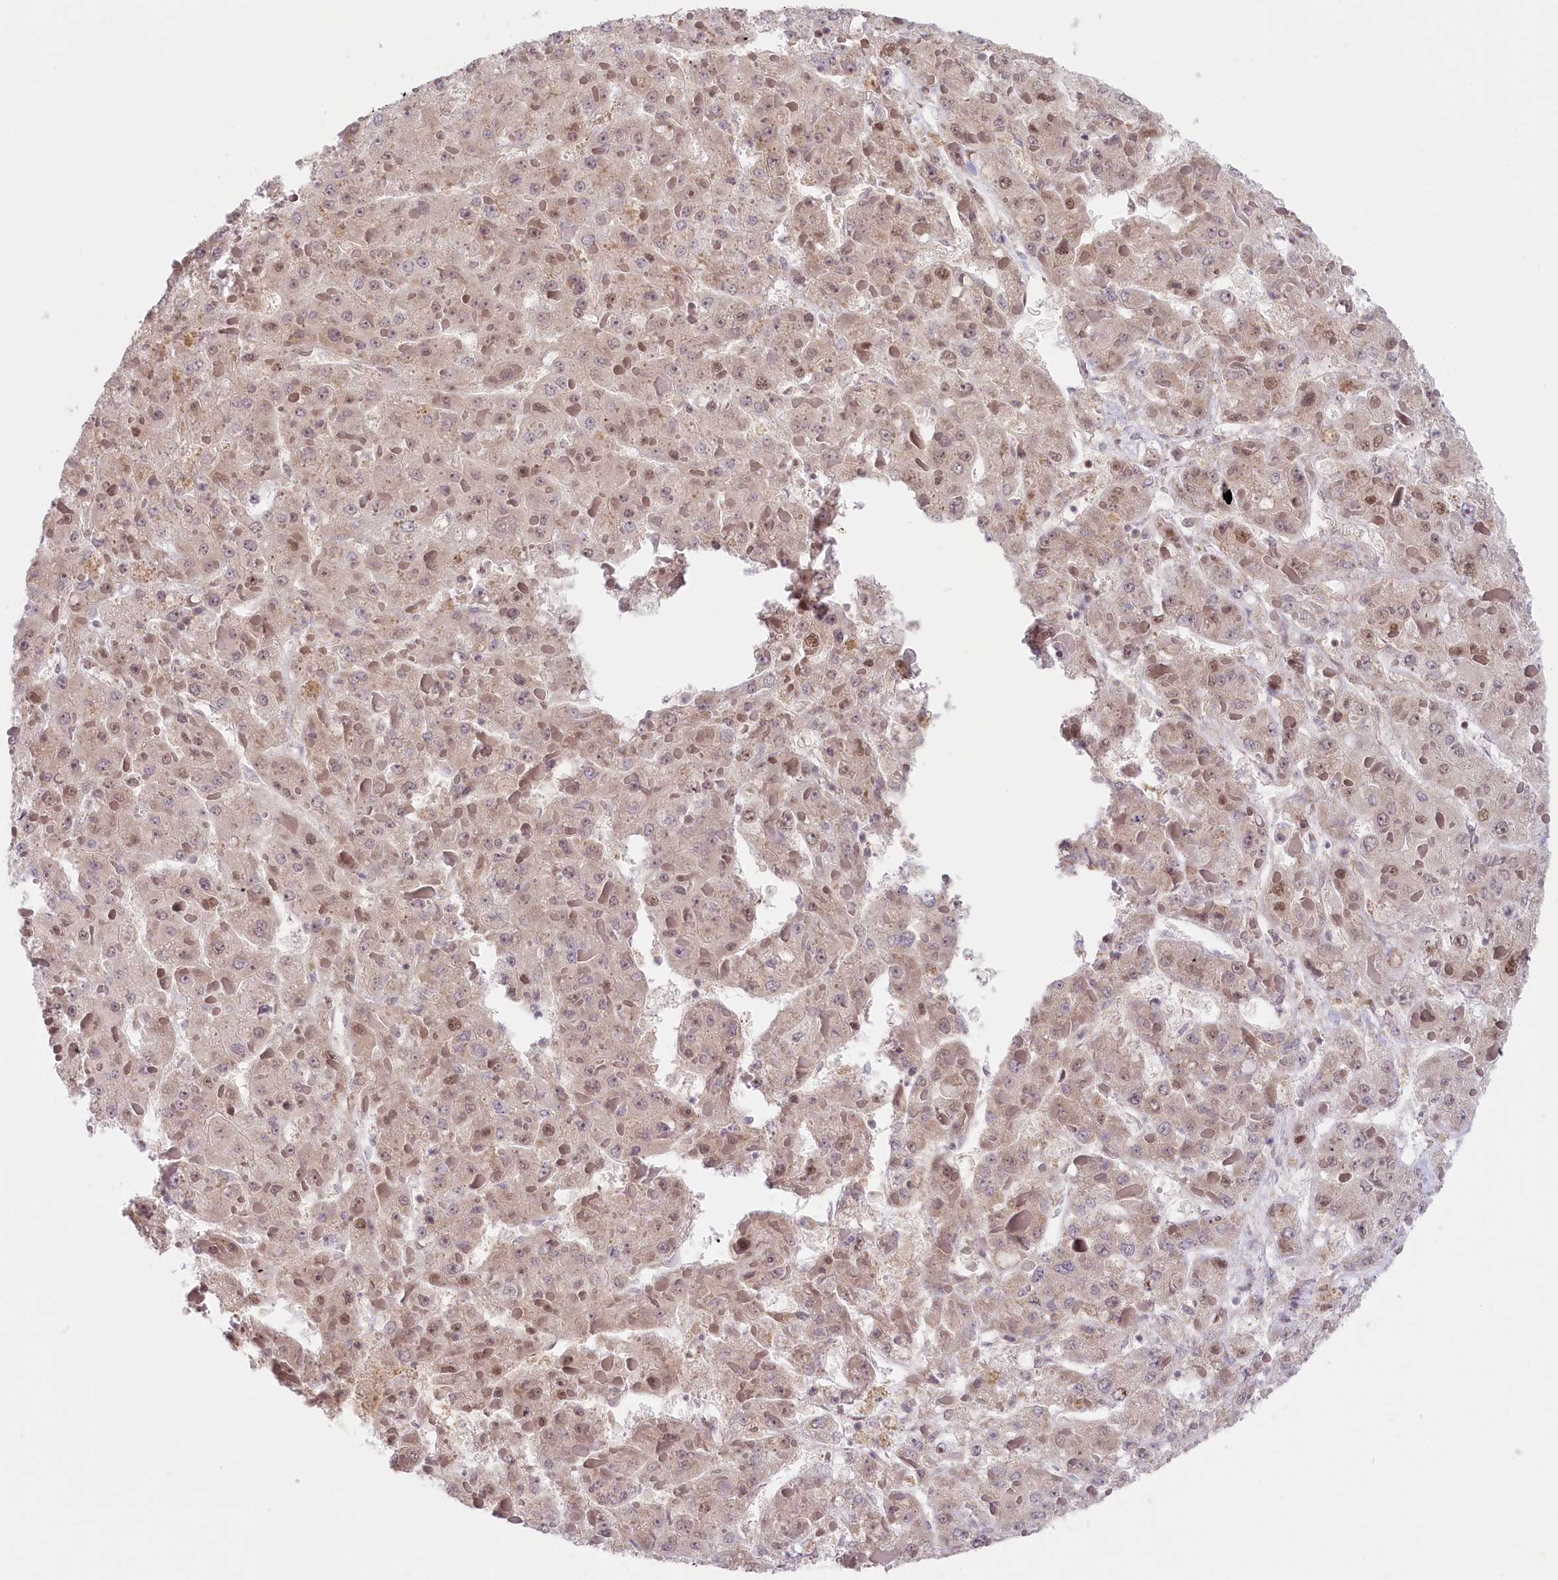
{"staining": {"intensity": "weak", "quantity": "25%-75%", "location": "nuclear"}, "tissue": "liver cancer", "cell_type": "Tumor cells", "image_type": "cancer", "snomed": [{"axis": "morphology", "description": "Carcinoma, Hepatocellular, NOS"}, {"axis": "topography", "description": "Liver"}], "caption": "Liver cancer tissue demonstrates weak nuclear staining in about 25%-75% of tumor cells, visualized by immunohistochemistry. (DAB (3,3'-diaminobenzidine) IHC with brightfield microscopy, high magnification).", "gene": "C19orf44", "patient": {"sex": "female", "age": 73}}